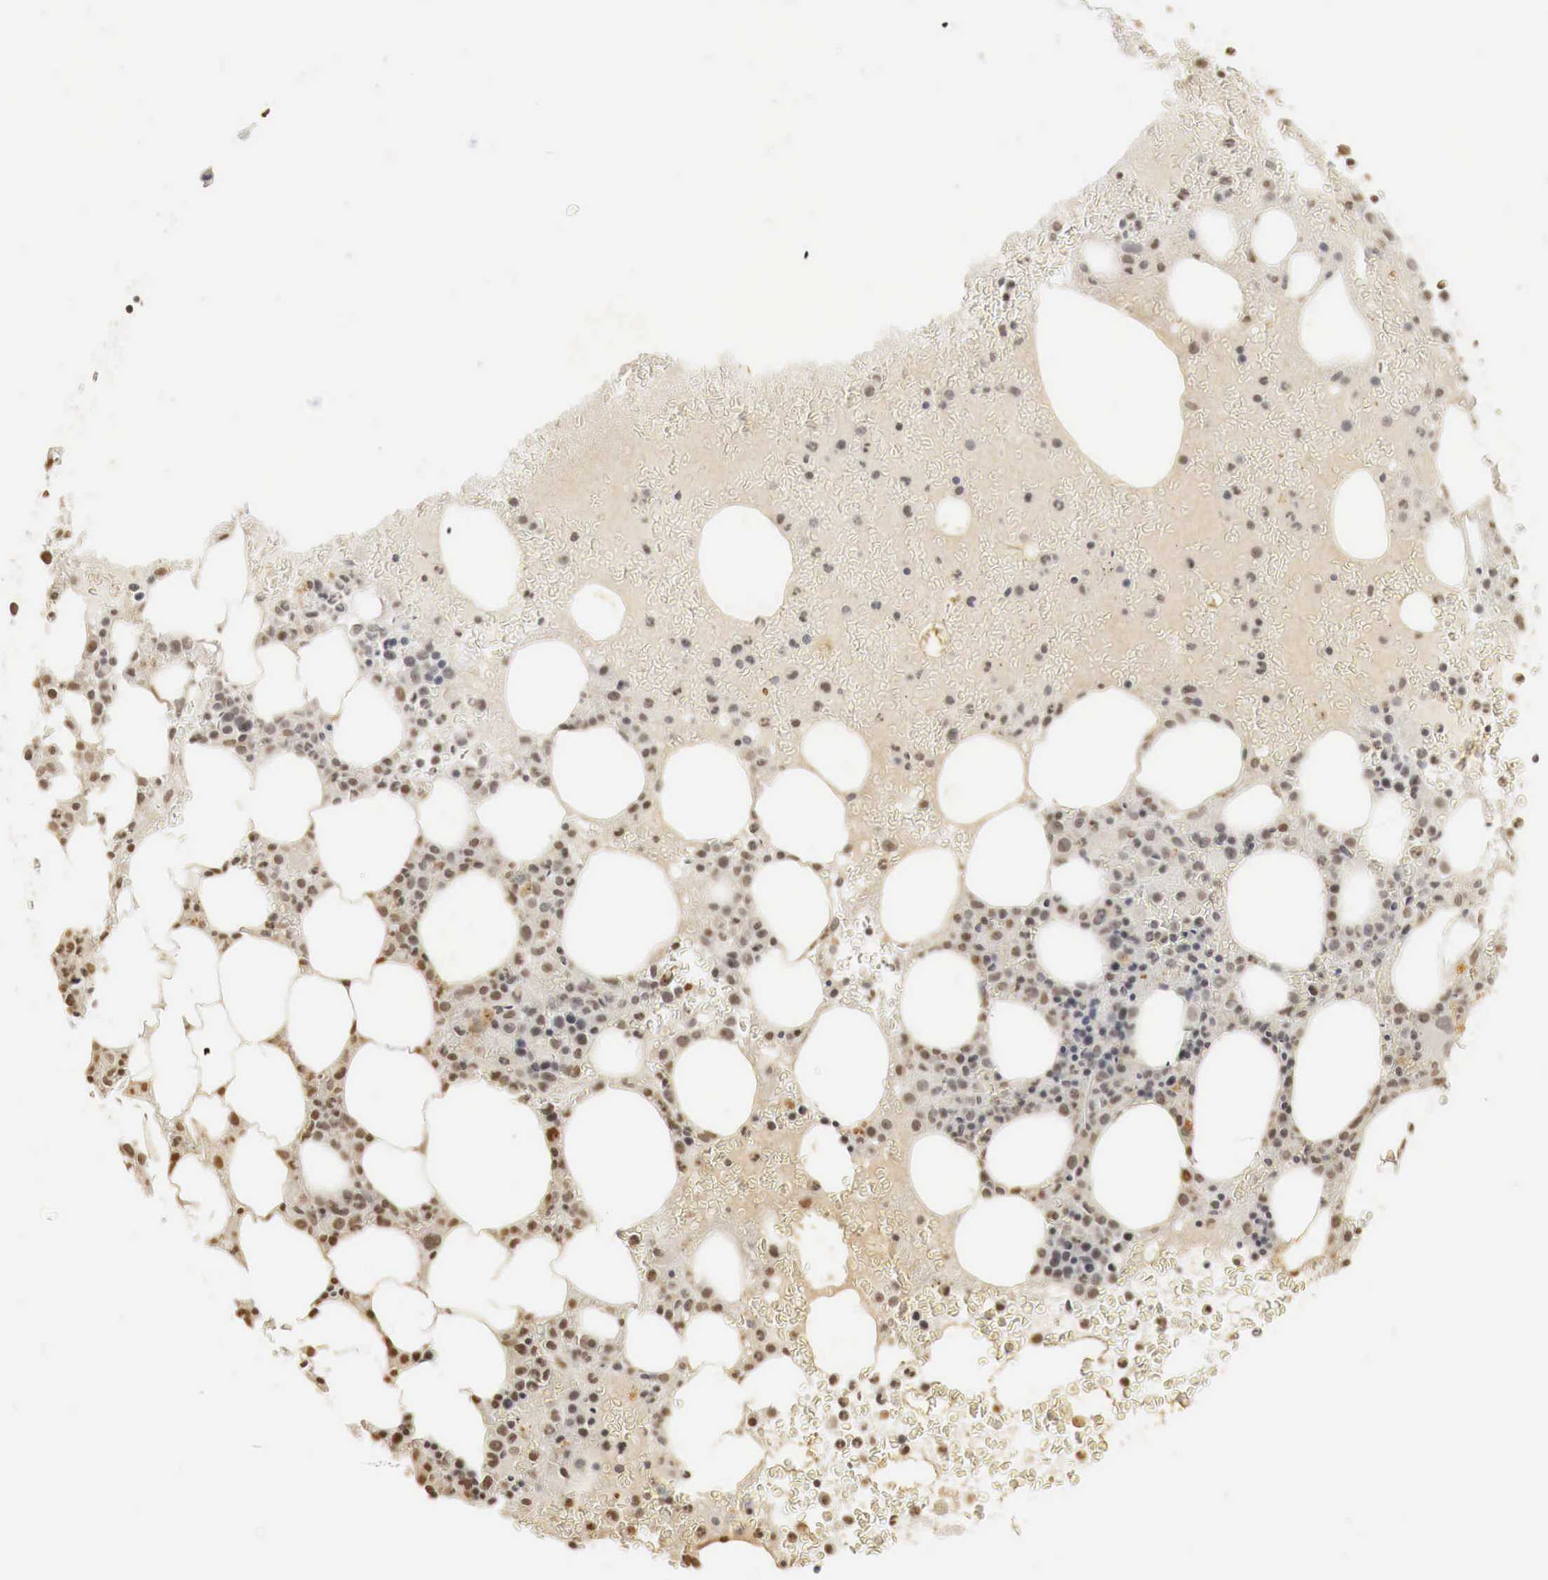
{"staining": {"intensity": "moderate", "quantity": "25%-75%", "location": "nuclear"}, "tissue": "bone marrow", "cell_type": "Hematopoietic cells", "image_type": "normal", "snomed": [{"axis": "morphology", "description": "Normal tissue, NOS"}, {"axis": "topography", "description": "Bone marrow"}], "caption": "The immunohistochemical stain highlights moderate nuclear staining in hematopoietic cells of benign bone marrow. (DAB (3,3'-diaminobenzidine) = brown stain, brightfield microscopy at high magnification).", "gene": "ERBB4", "patient": {"sex": "female", "age": 88}}